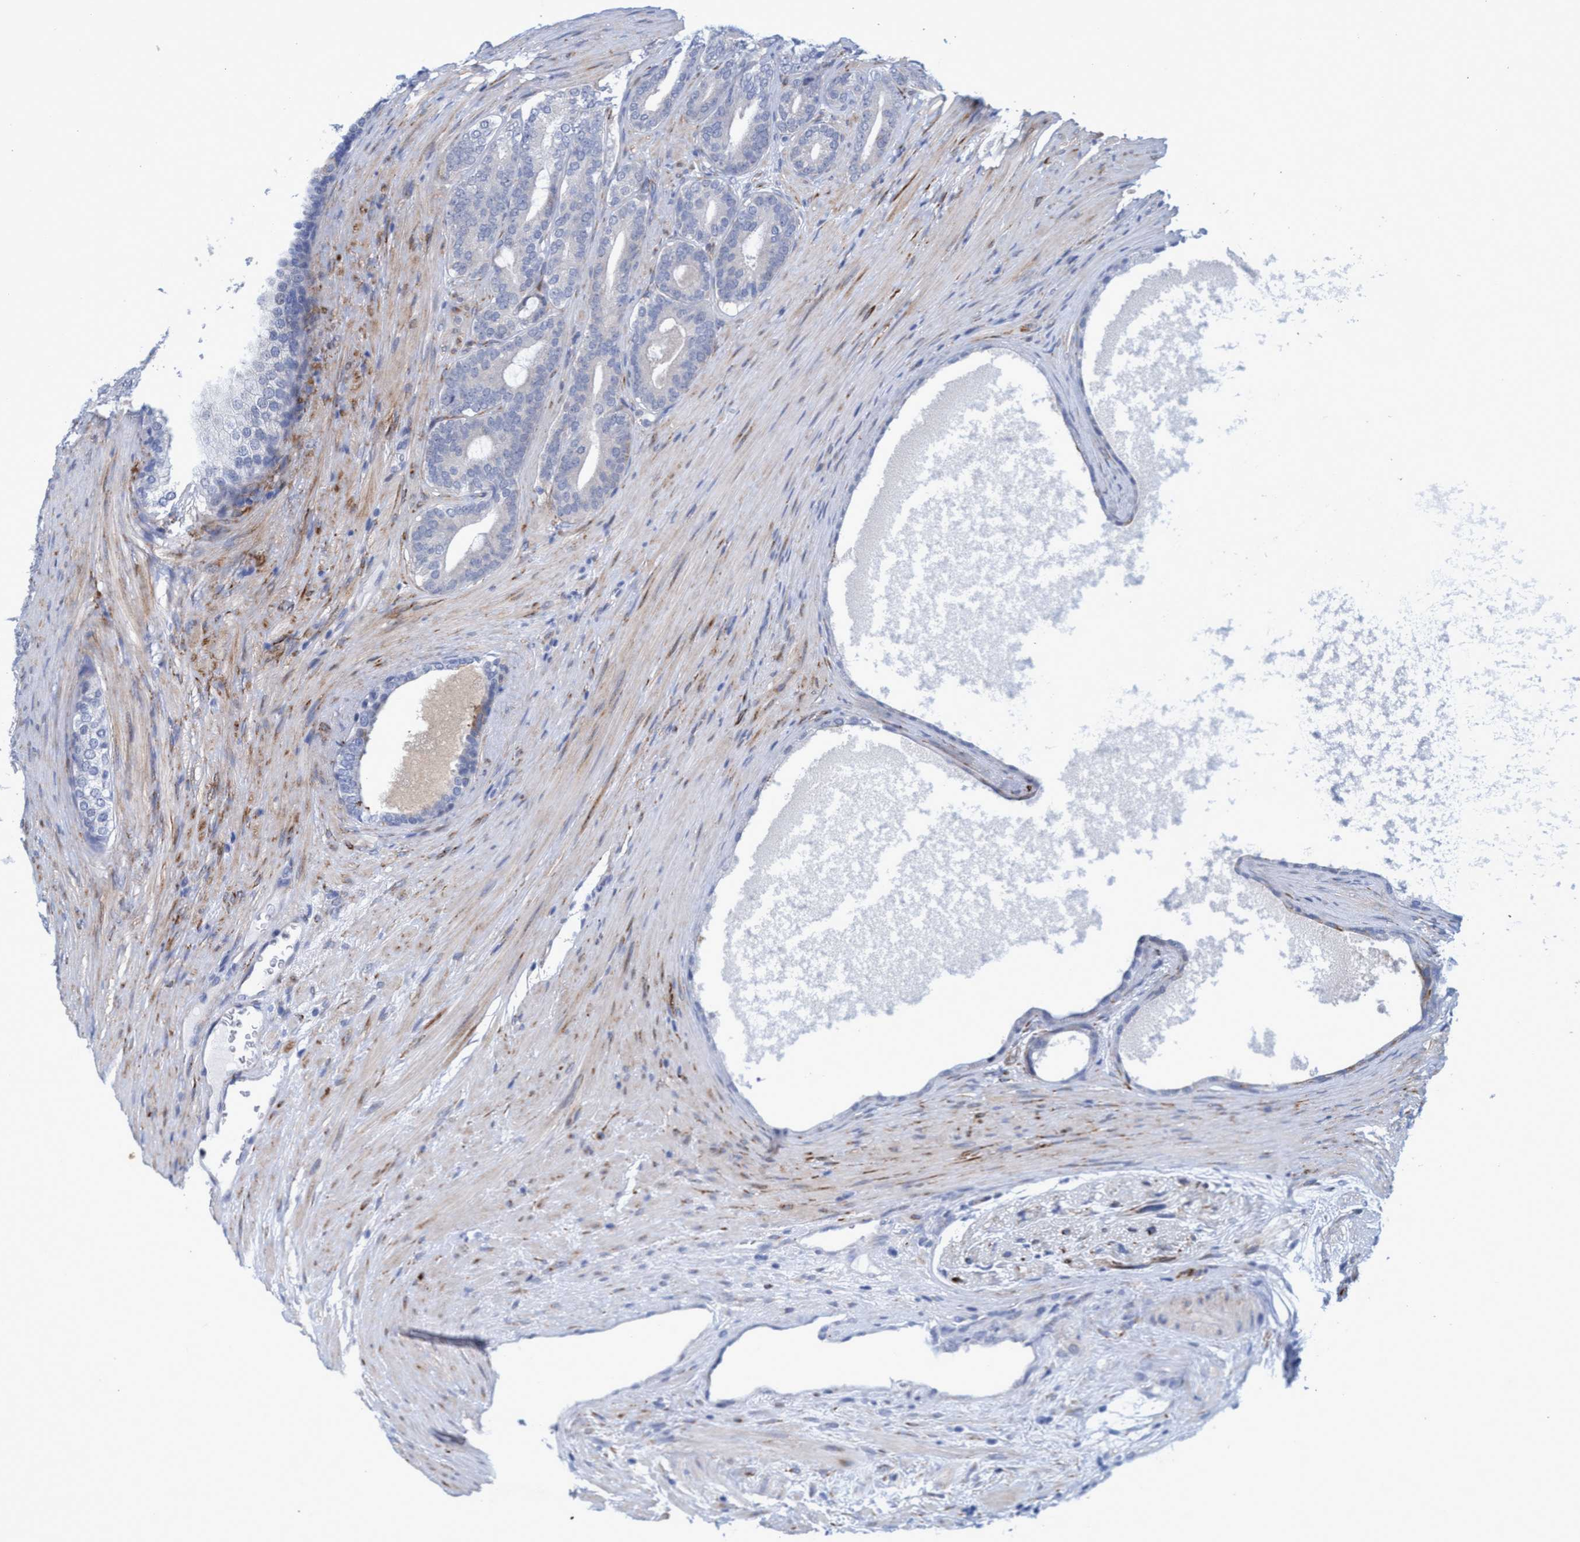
{"staining": {"intensity": "negative", "quantity": "none", "location": "none"}, "tissue": "prostate cancer", "cell_type": "Tumor cells", "image_type": "cancer", "snomed": [{"axis": "morphology", "description": "Adenocarcinoma, High grade"}, {"axis": "topography", "description": "Prostate"}], "caption": "IHC photomicrograph of neoplastic tissue: human adenocarcinoma (high-grade) (prostate) stained with DAB displays no significant protein positivity in tumor cells.", "gene": "SLC43A2", "patient": {"sex": "male", "age": 60}}